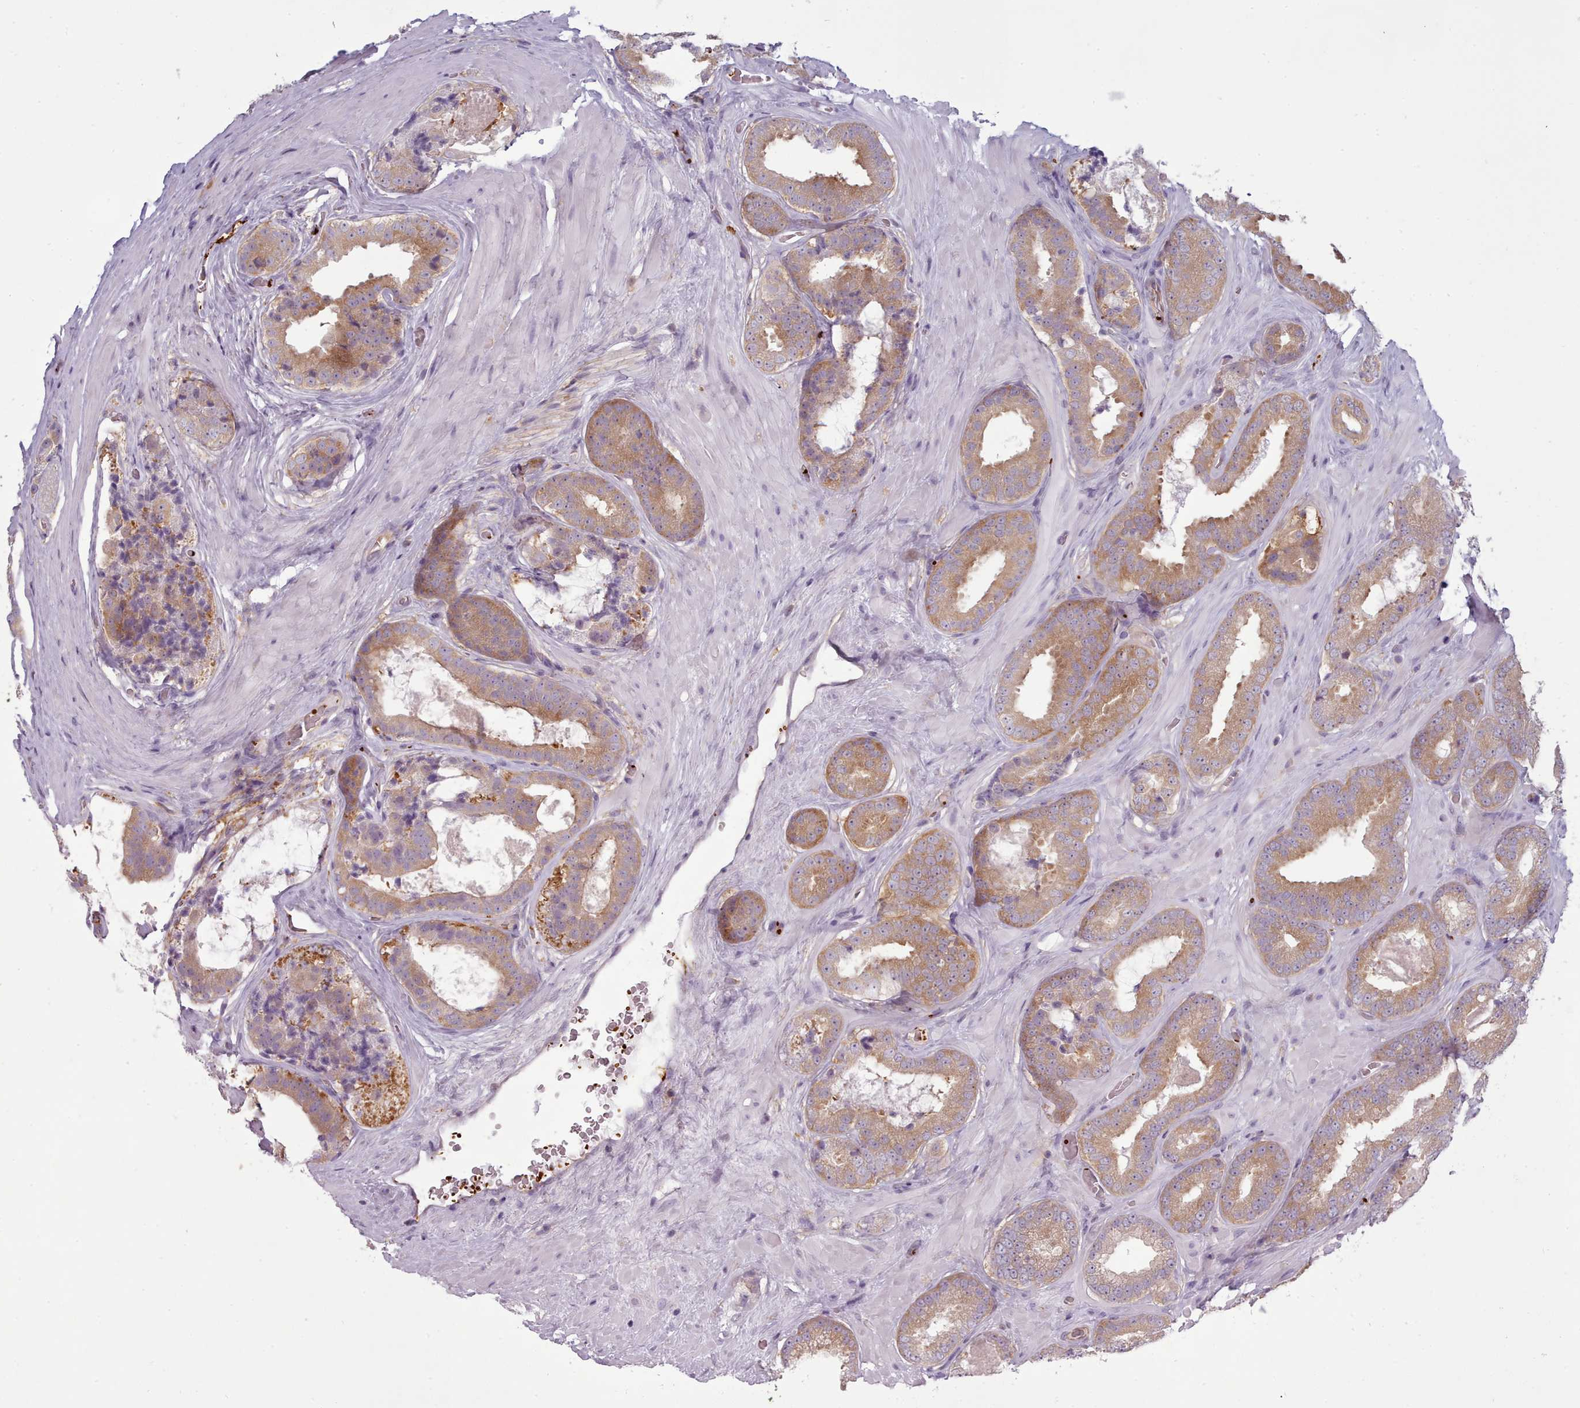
{"staining": {"intensity": "moderate", "quantity": ">75%", "location": "cytoplasmic/membranous"}, "tissue": "prostate cancer", "cell_type": "Tumor cells", "image_type": "cancer", "snomed": [{"axis": "morphology", "description": "Adenocarcinoma, Low grade"}, {"axis": "topography", "description": "Prostate"}], "caption": "Immunohistochemical staining of adenocarcinoma (low-grade) (prostate) displays moderate cytoplasmic/membranous protein positivity in about >75% of tumor cells.", "gene": "NDST2", "patient": {"sex": "male", "age": 57}}